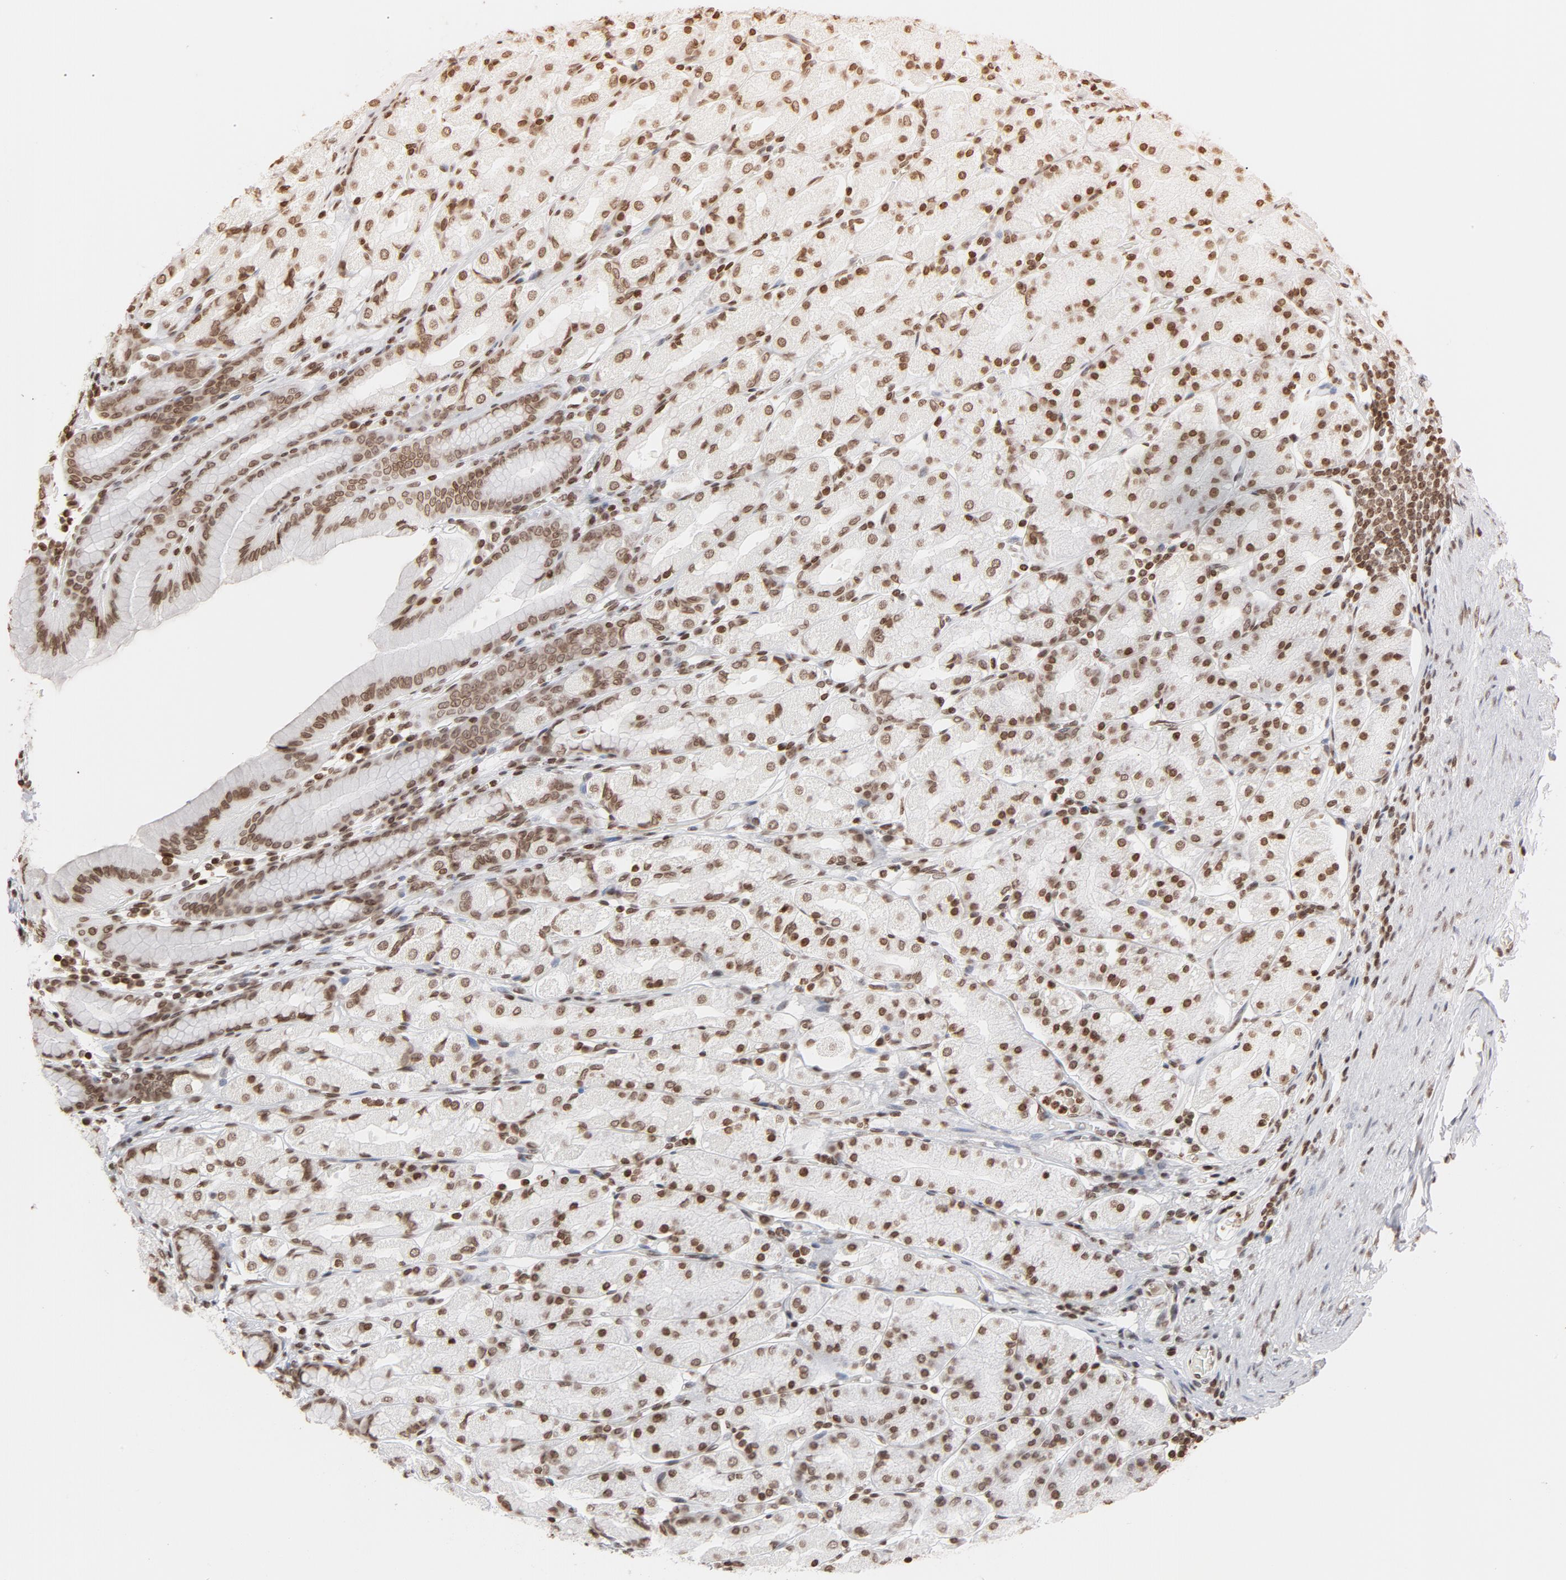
{"staining": {"intensity": "moderate", "quantity": ">75%", "location": "nuclear"}, "tissue": "stomach", "cell_type": "Glandular cells", "image_type": "normal", "snomed": [{"axis": "morphology", "description": "Normal tissue, NOS"}, {"axis": "topography", "description": "Stomach, upper"}], "caption": "This image shows normal stomach stained with immunohistochemistry (IHC) to label a protein in brown. The nuclear of glandular cells show moderate positivity for the protein. Nuclei are counter-stained blue.", "gene": "H2AC12", "patient": {"sex": "male", "age": 68}}